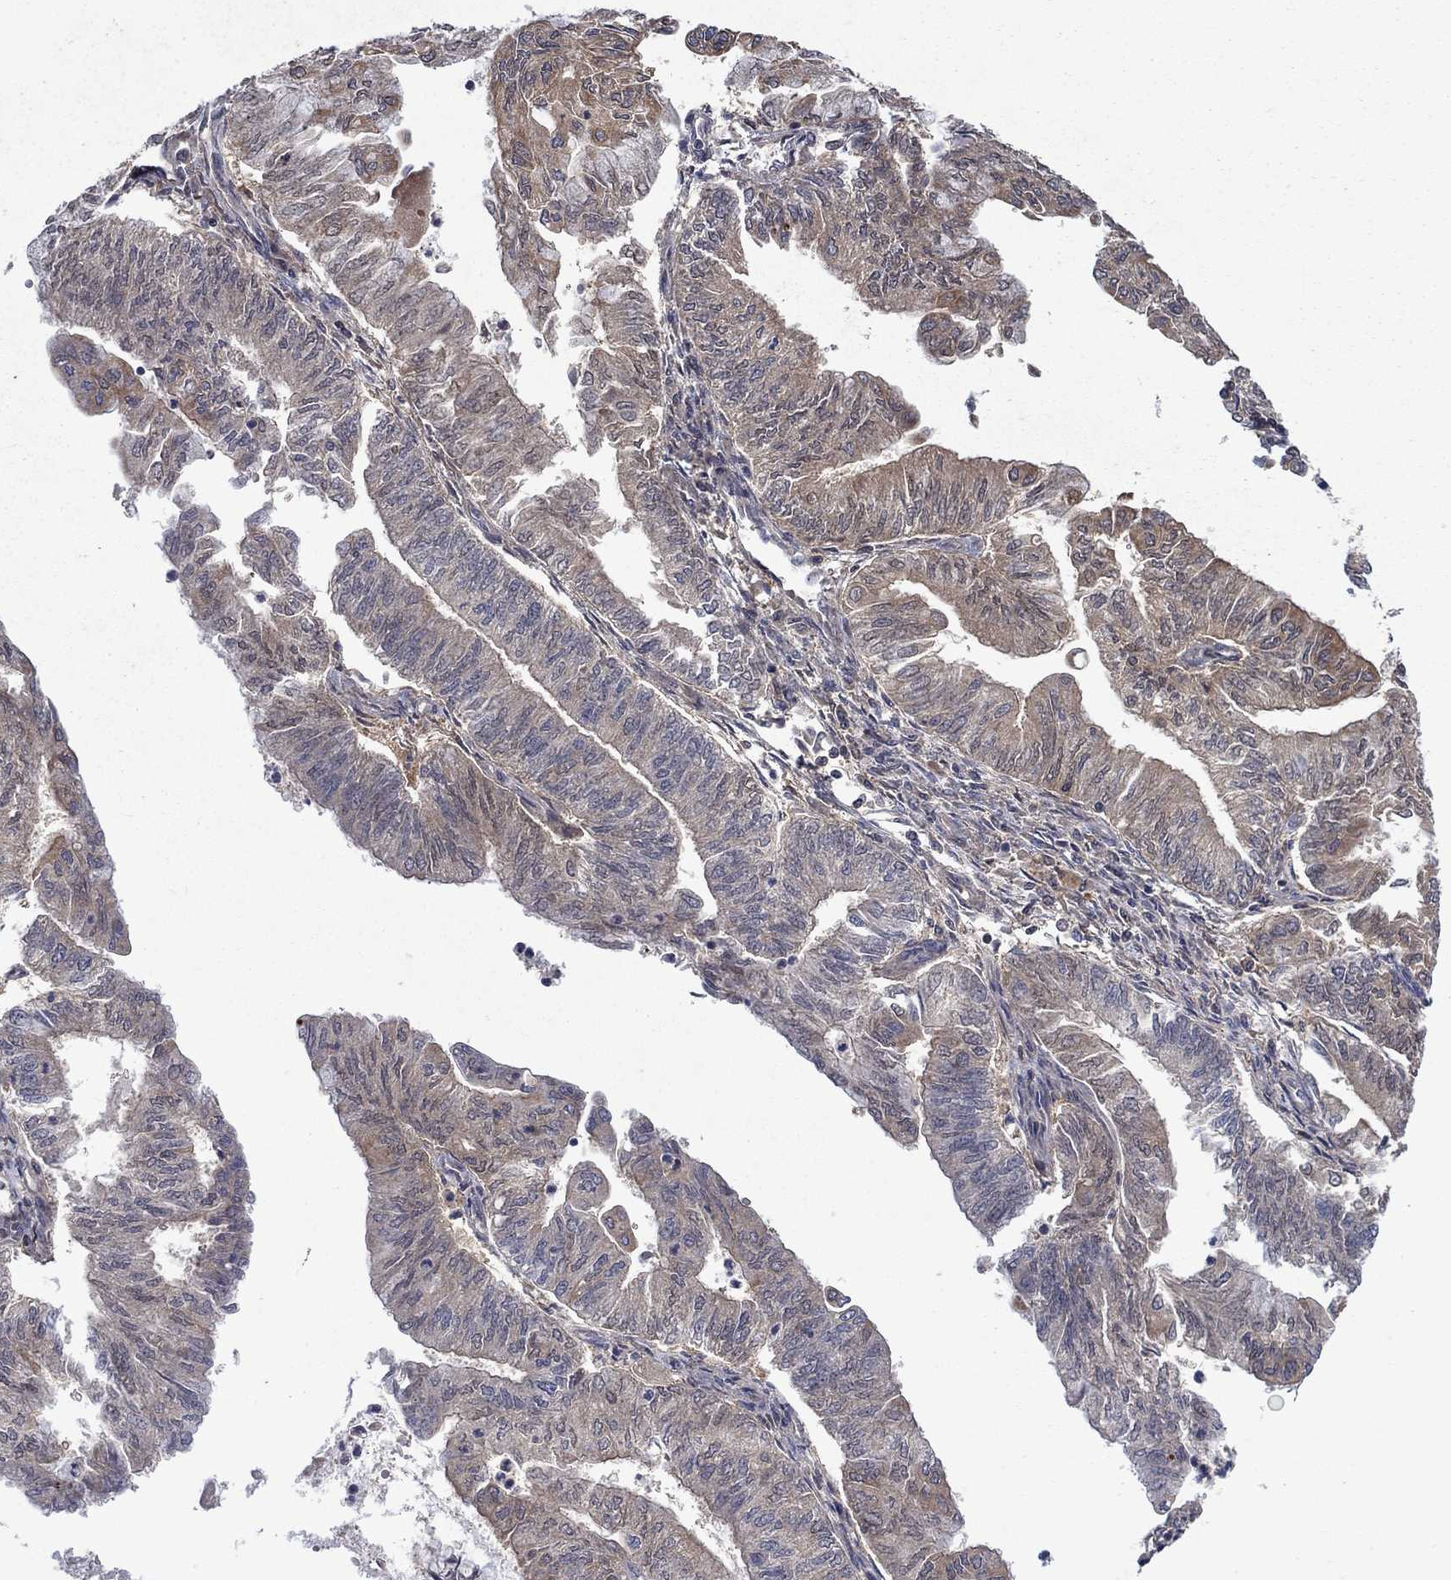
{"staining": {"intensity": "negative", "quantity": "none", "location": "none"}, "tissue": "endometrial cancer", "cell_type": "Tumor cells", "image_type": "cancer", "snomed": [{"axis": "morphology", "description": "Adenocarcinoma, NOS"}, {"axis": "topography", "description": "Endometrium"}], "caption": "An immunohistochemistry (IHC) image of endometrial cancer is shown. There is no staining in tumor cells of endometrial cancer.", "gene": "IAH1", "patient": {"sex": "female", "age": 59}}